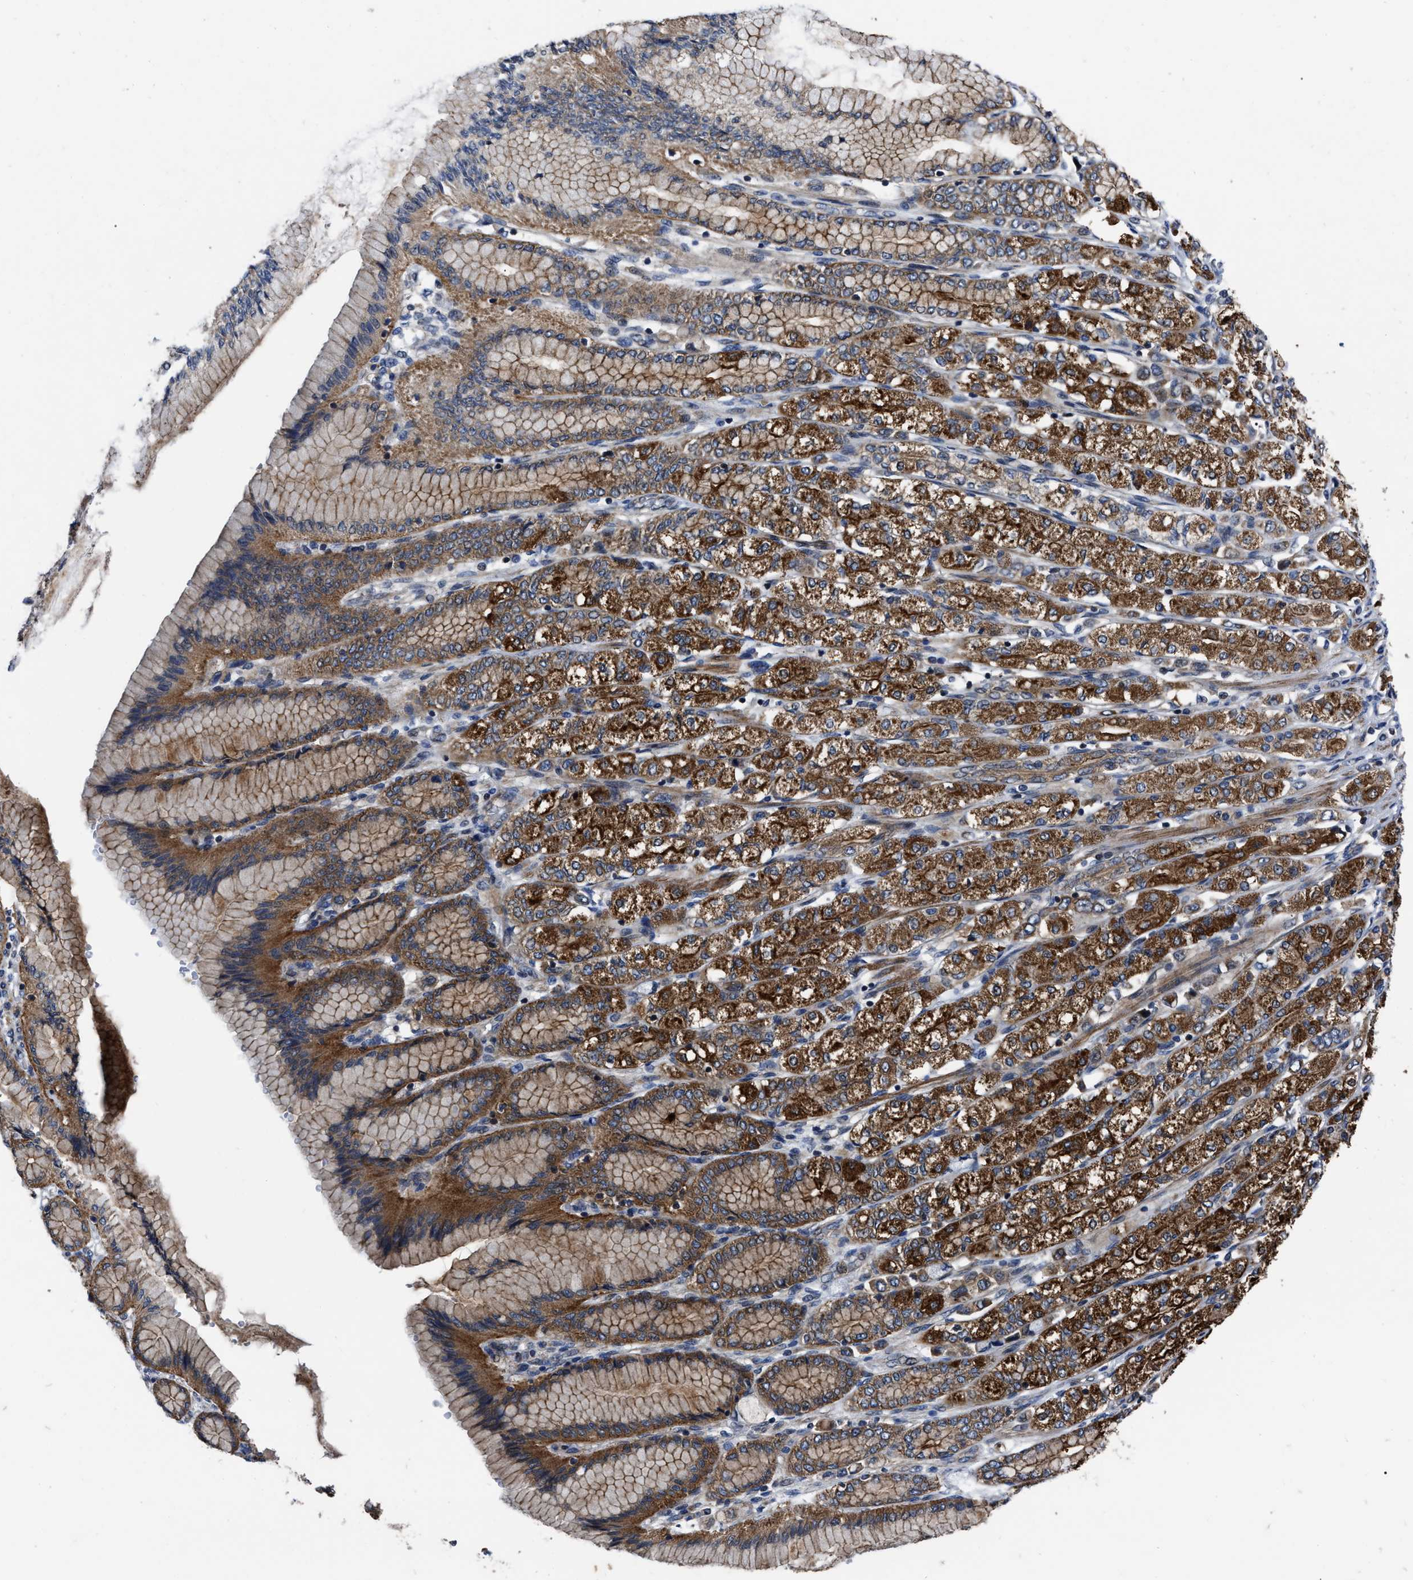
{"staining": {"intensity": "strong", "quantity": ">75%", "location": "cytoplasmic/membranous"}, "tissue": "stomach cancer", "cell_type": "Tumor cells", "image_type": "cancer", "snomed": [{"axis": "morphology", "description": "Adenocarcinoma, NOS"}, {"axis": "topography", "description": "Stomach"}], "caption": "Immunohistochemical staining of human stomach adenocarcinoma shows high levels of strong cytoplasmic/membranous protein staining in about >75% of tumor cells.", "gene": "PPWD1", "patient": {"sex": "female", "age": 65}}